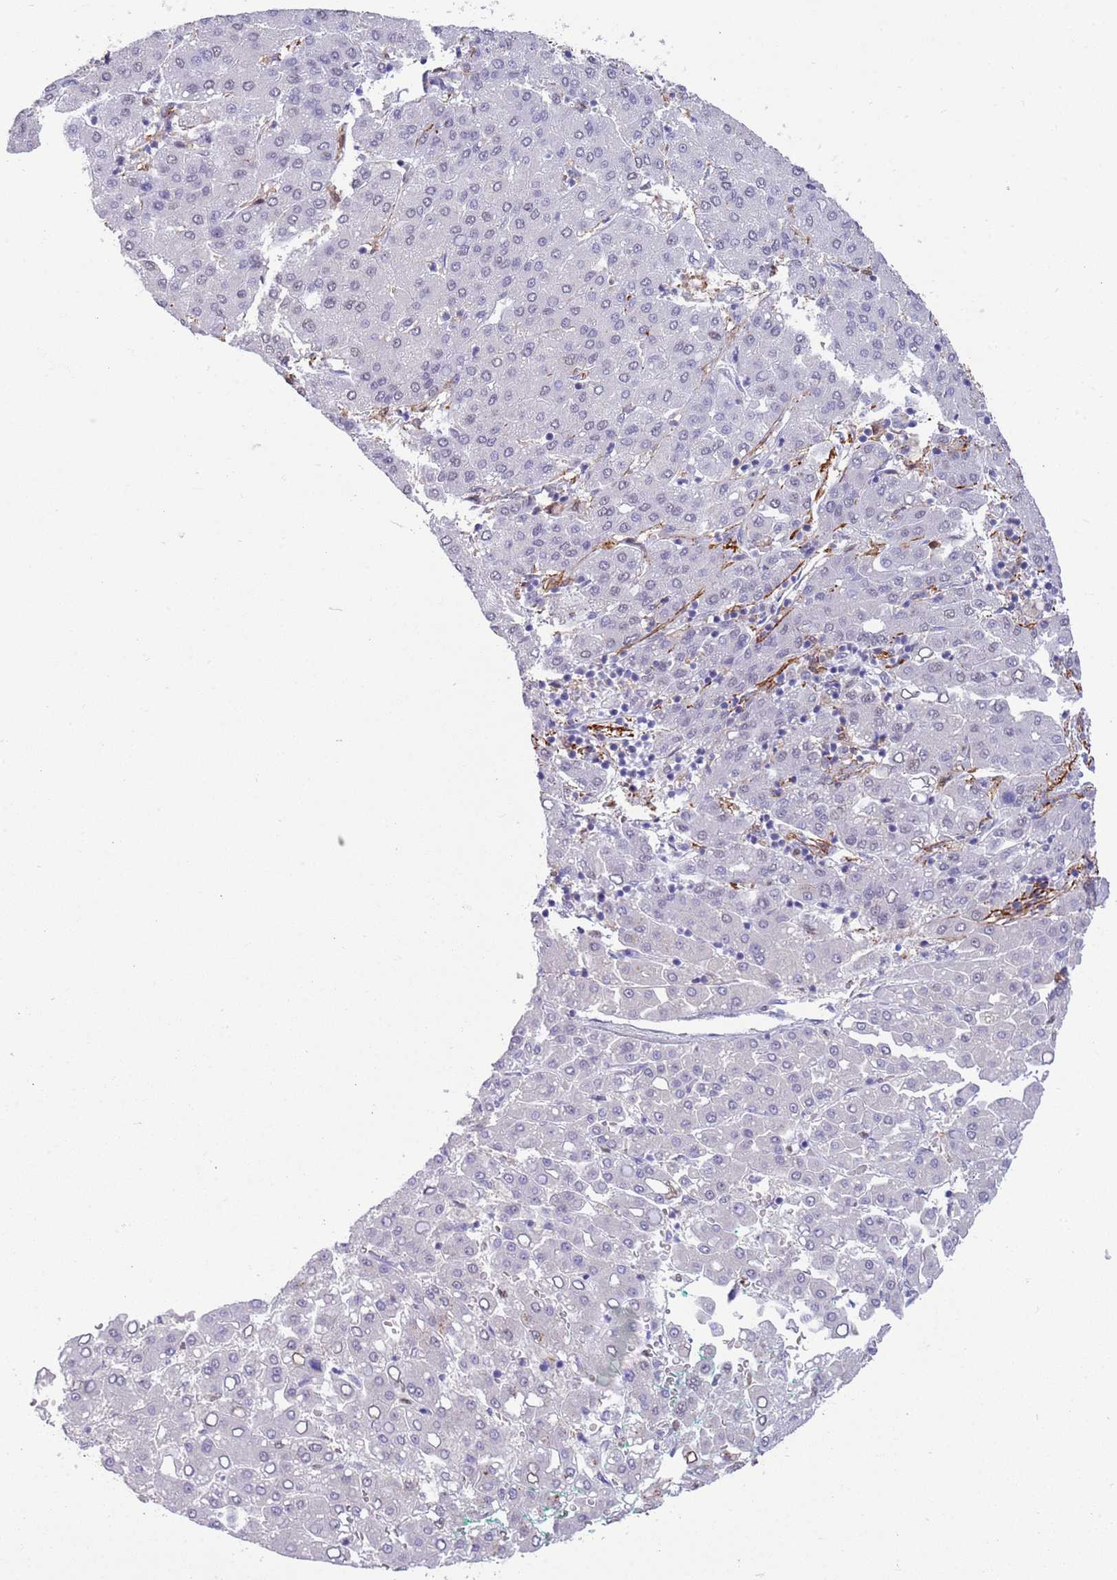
{"staining": {"intensity": "negative", "quantity": "none", "location": "none"}, "tissue": "liver cancer", "cell_type": "Tumor cells", "image_type": "cancer", "snomed": [{"axis": "morphology", "description": "Carcinoma, Hepatocellular, NOS"}, {"axis": "topography", "description": "Liver"}], "caption": "IHC photomicrograph of neoplastic tissue: hepatocellular carcinoma (liver) stained with DAB (3,3'-diaminobenzidine) shows no significant protein expression in tumor cells. Nuclei are stained in blue.", "gene": "TRIM32", "patient": {"sex": "male", "age": 65}}